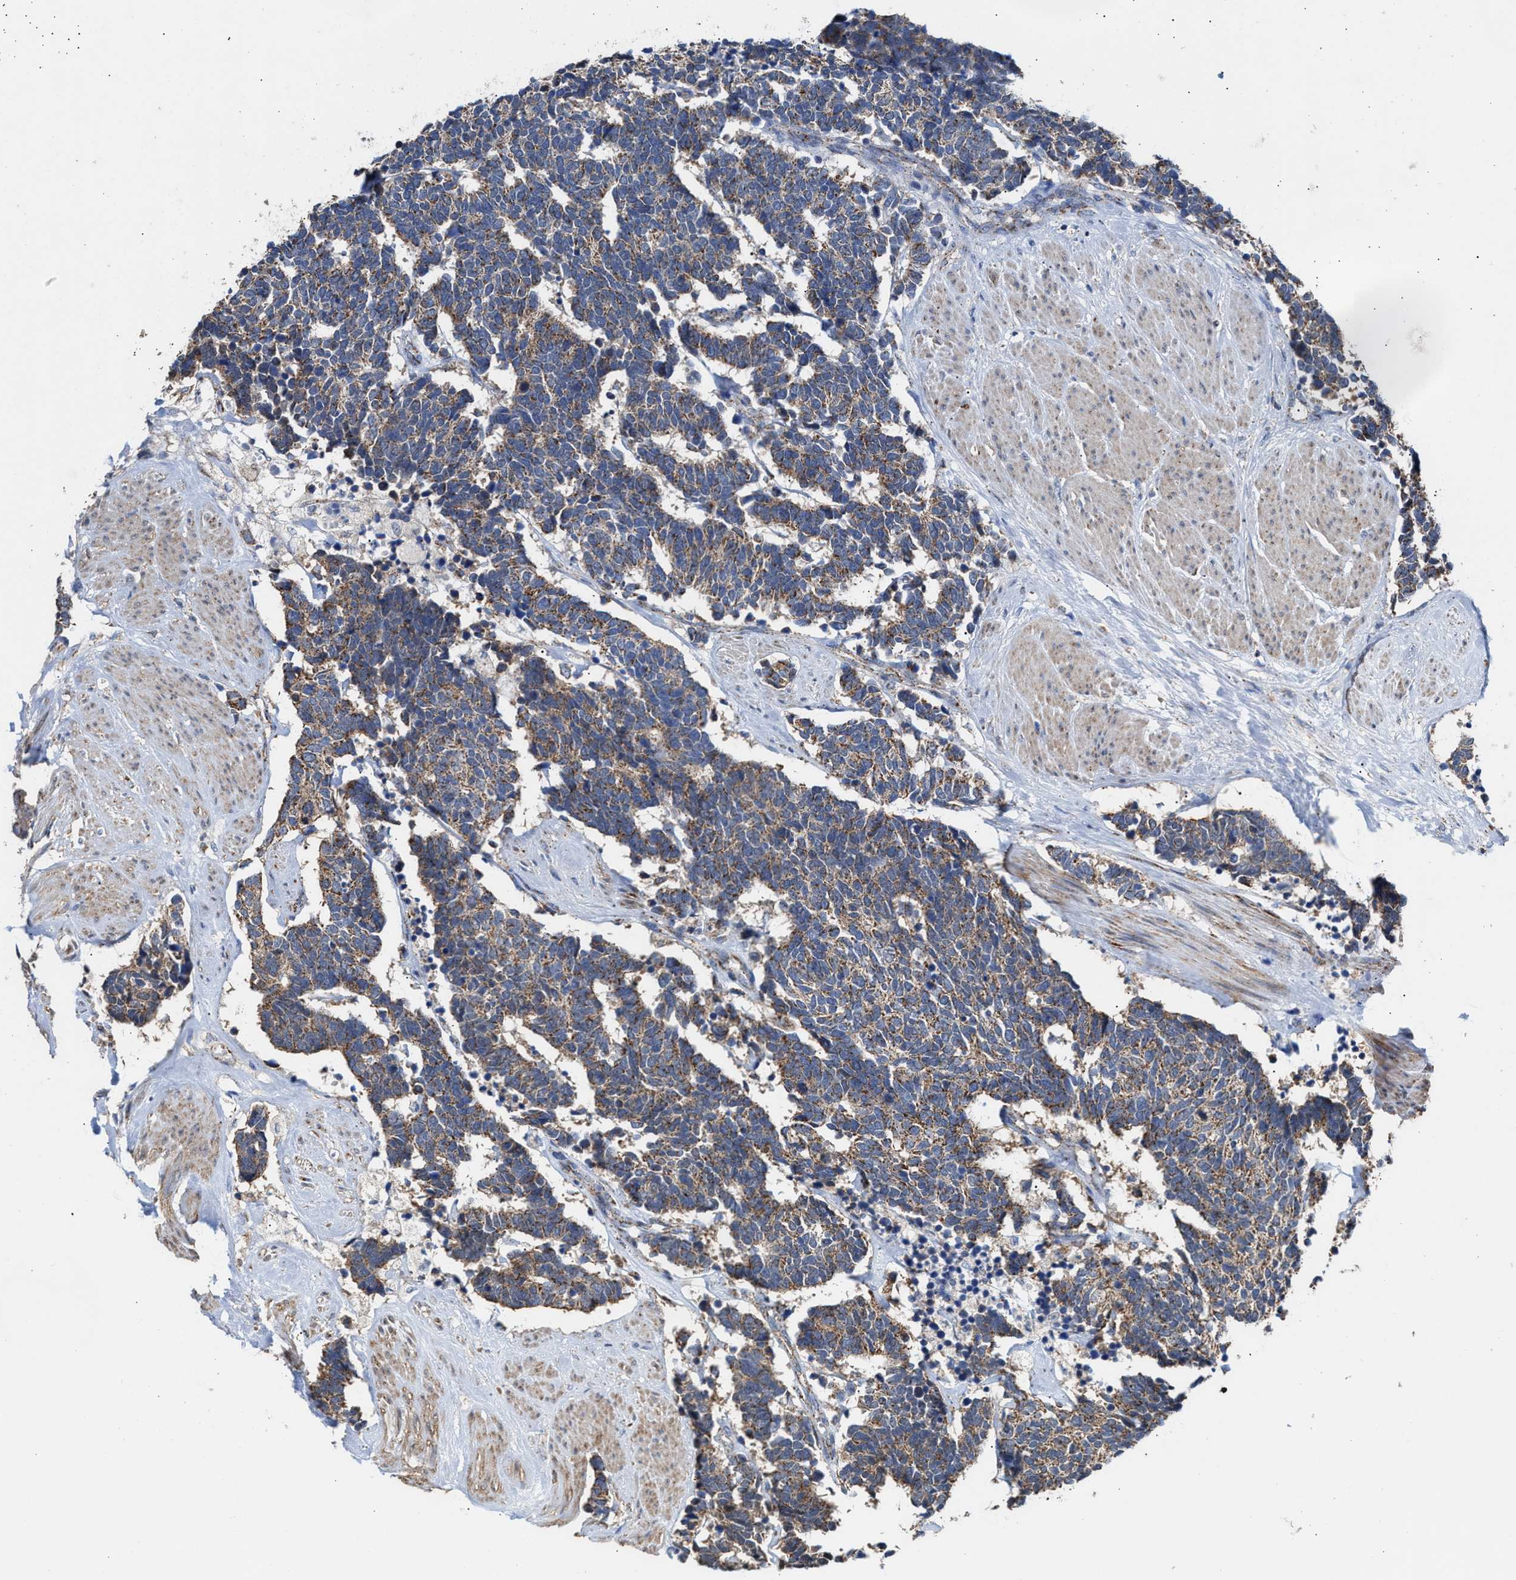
{"staining": {"intensity": "moderate", "quantity": ">75%", "location": "cytoplasmic/membranous"}, "tissue": "carcinoid", "cell_type": "Tumor cells", "image_type": "cancer", "snomed": [{"axis": "morphology", "description": "Carcinoma, NOS"}, {"axis": "morphology", "description": "Carcinoid, malignant, NOS"}, {"axis": "topography", "description": "Urinary bladder"}], "caption": "Protein staining reveals moderate cytoplasmic/membranous positivity in approximately >75% of tumor cells in carcinoma. The staining was performed using DAB (3,3'-diaminobenzidine) to visualize the protein expression in brown, while the nuclei were stained in blue with hematoxylin (Magnification: 20x).", "gene": "MECR", "patient": {"sex": "male", "age": 57}}